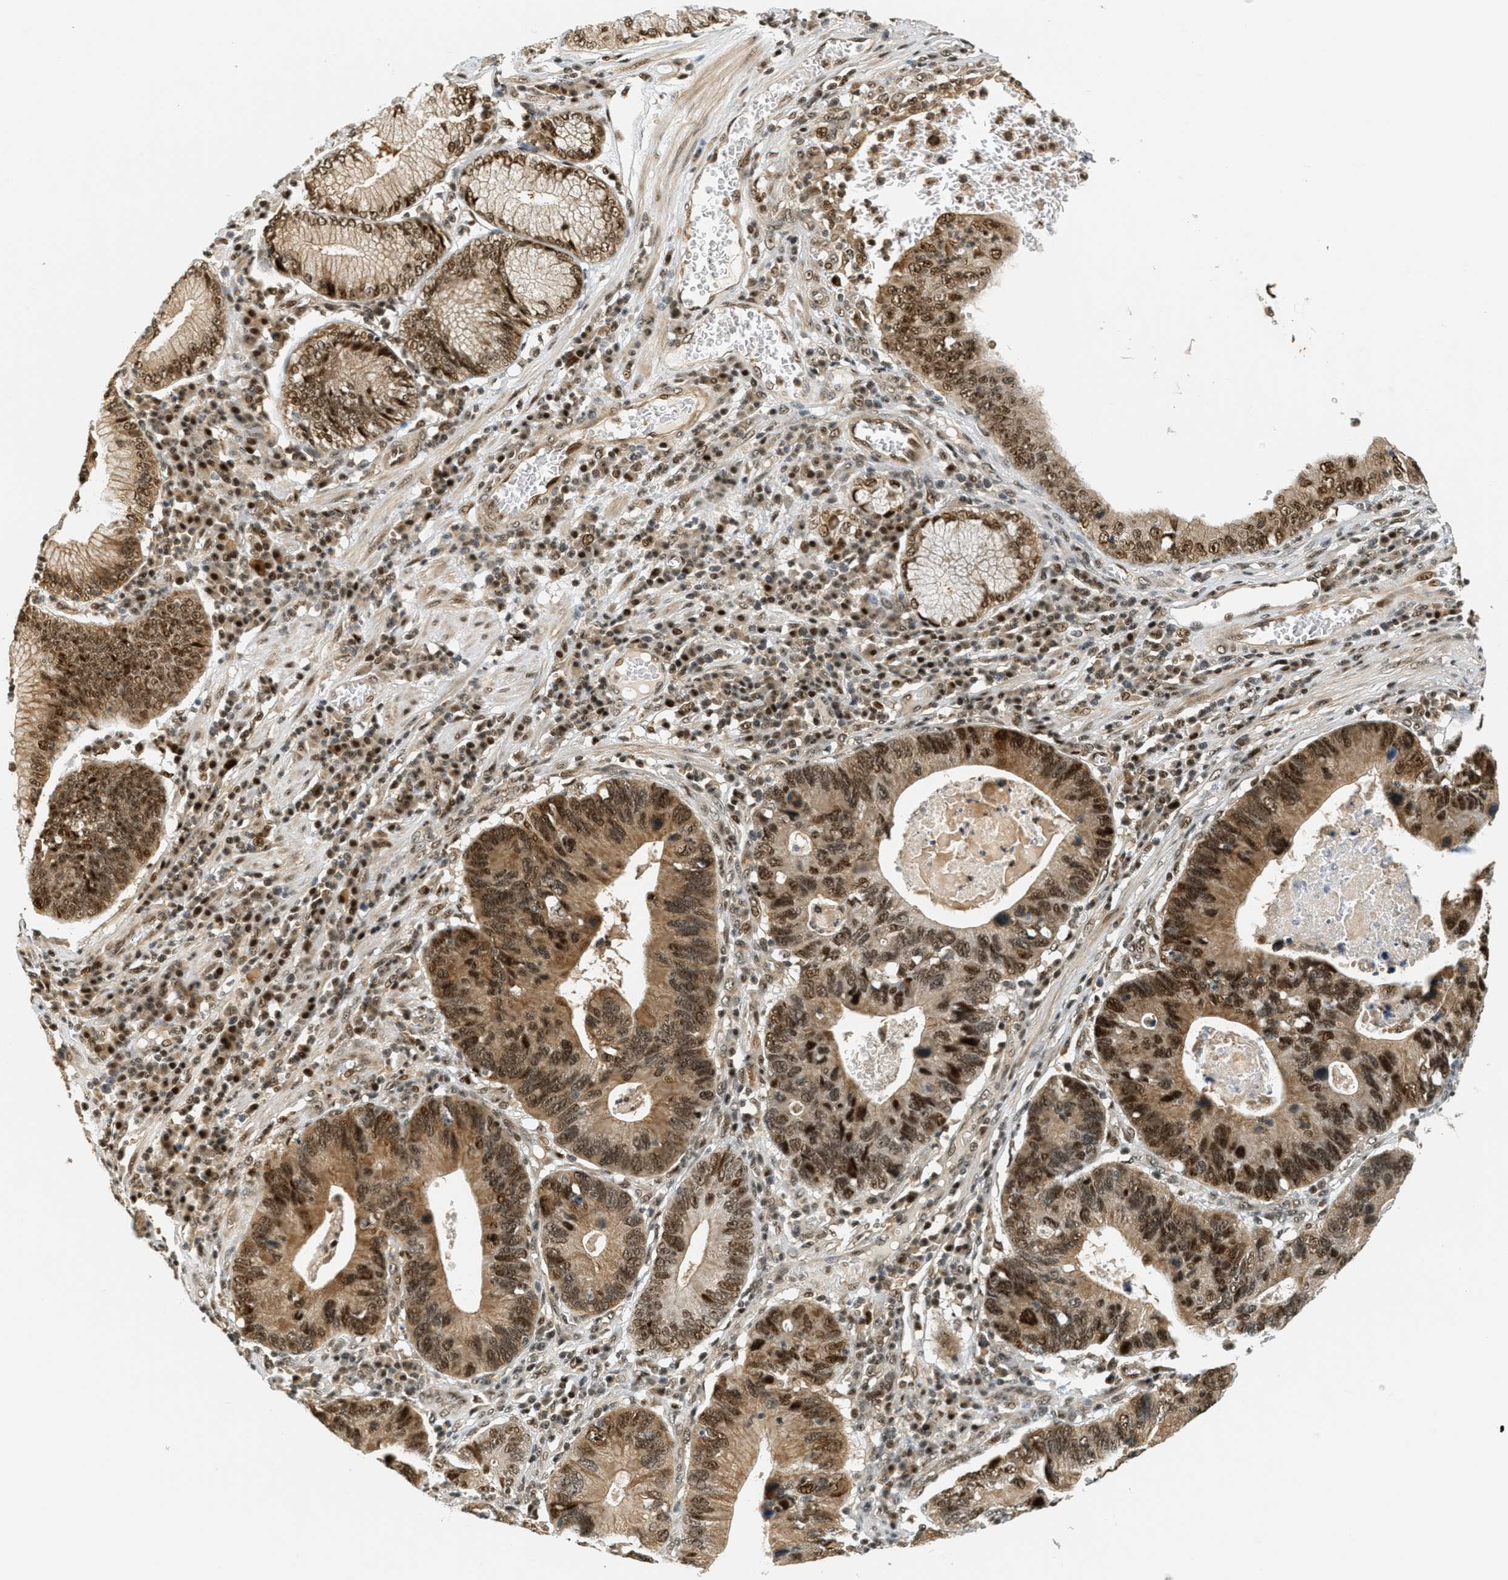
{"staining": {"intensity": "strong", "quantity": ">75%", "location": "cytoplasmic/membranous,nuclear"}, "tissue": "stomach cancer", "cell_type": "Tumor cells", "image_type": "cancer", "snomed": [{"axis": "morphology", "description": "Adenocarcinoma, NOS"}, {"axis": "topography", "description": "Stomach"}], "caption": "Stomach cancer (adenocarcinoma) tissue demonstrates strong cytoplasmic/membranous and nuclear expression in approximately >75% of tumor cells", "gene": "FOXM1", "patient": {"sex": "male", "age": 59}}